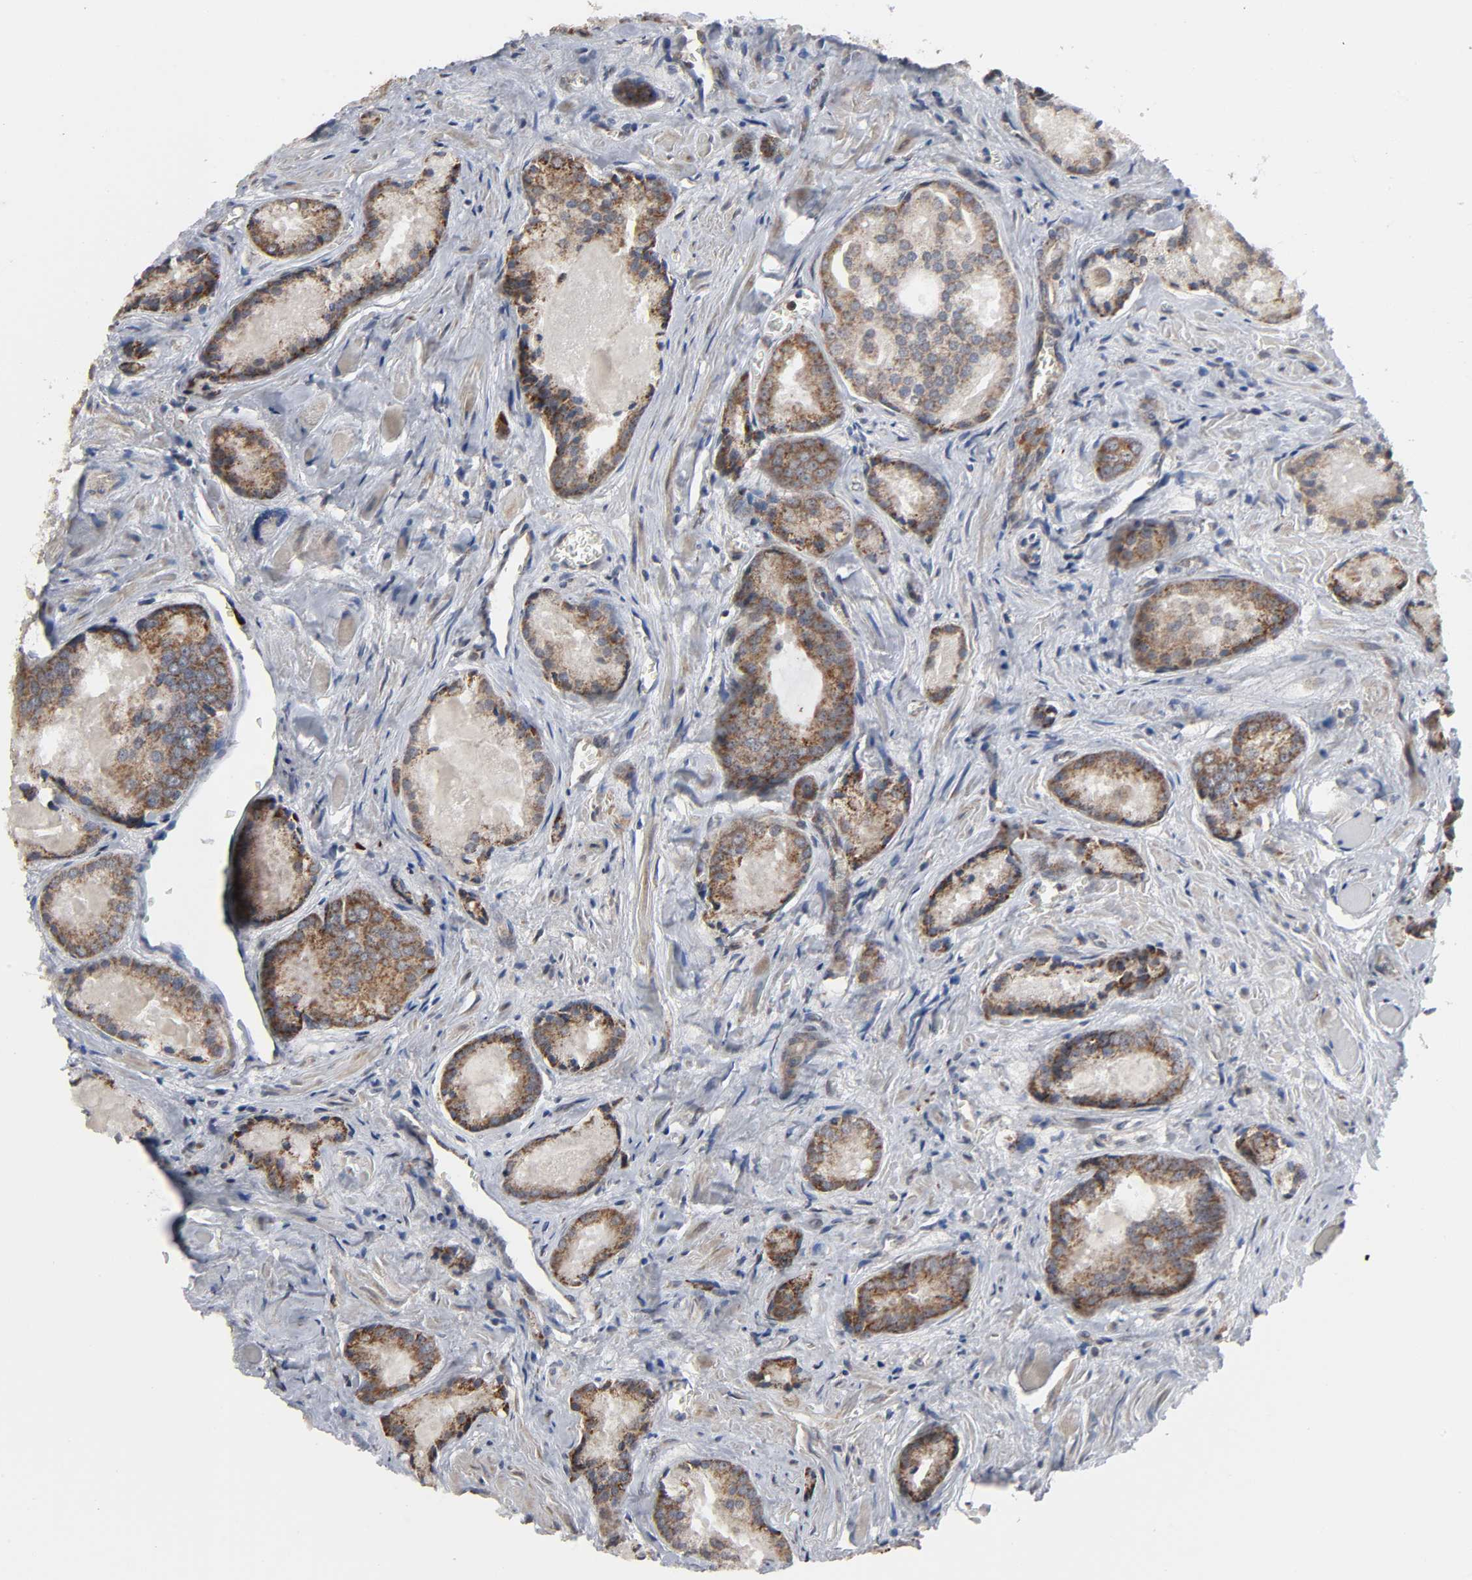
{"staining": {"intensity": "moderate", "quantity": ">75%", "location": "cytoplasmic/membranous"}, "tissue": "prostate cancer", "cell_type": "Tumor cells", "image_type": "cancer", "snomed": [{"axis": "morphology", "description": "Adenocarcinoma, Low grade"}, {"axis": "topography", "description": "Prostate"}], "caption": "A micrograph of human prostate cancer (low-grade adenocarcinoma) stained for a protein displays moderate cytoplasmic/membranous brown staining in tumor cells.", "gene": "SLC30A9", "patient": {"sex": "male", "age": 64}}